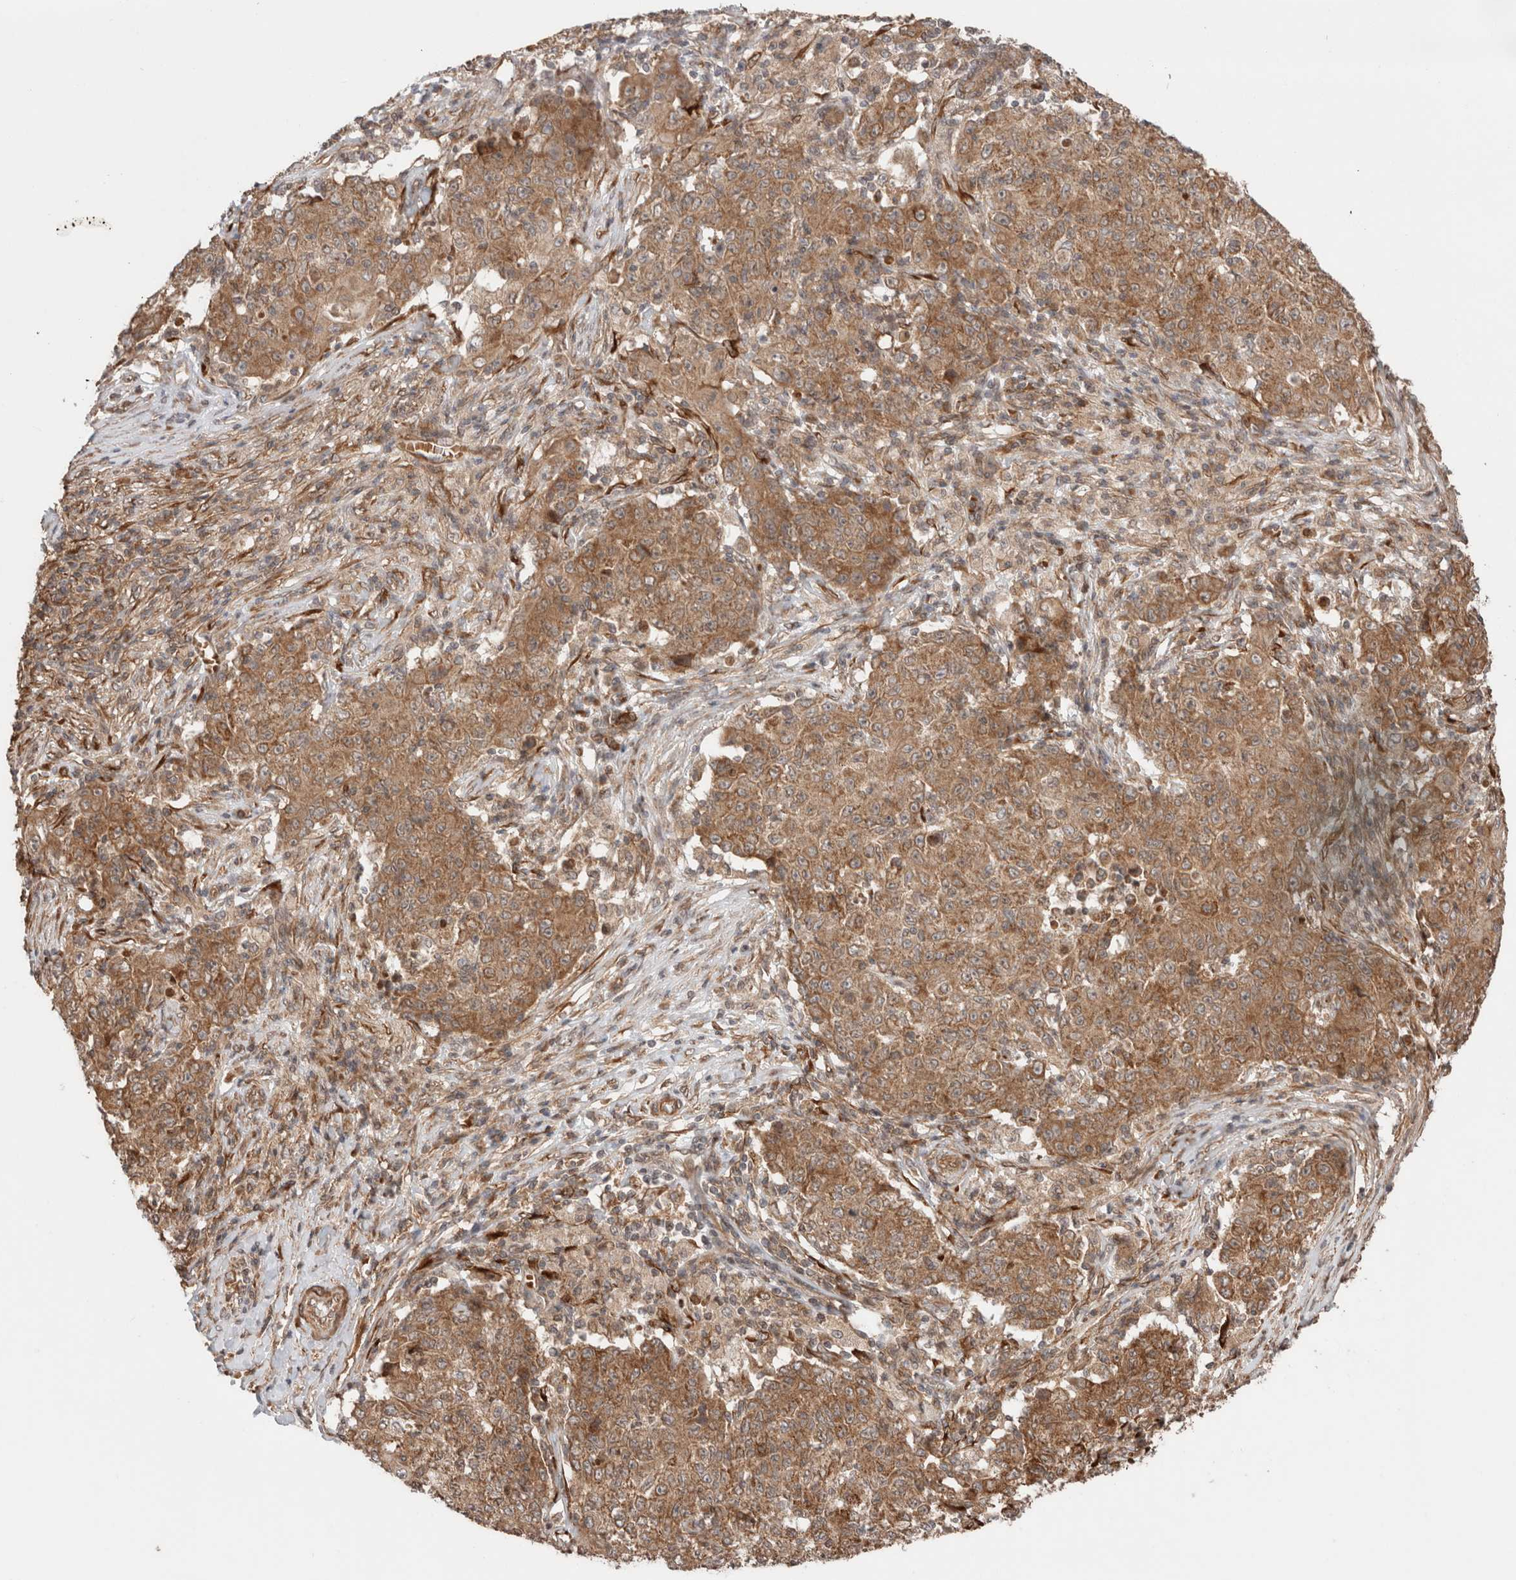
{"staining": {"intensity": "moderate", "quantity": ">75%", "location": "cytoplasmic/membranous"}, "tissue": "ovarian cancer", "cell_type": "Tumor cells", "image_type": "cancer", "snomed": [{"axis": "morphology", "description": "Carcinoma, endometroid"}, {"axis": "topography", "description": "Ovary"}], "caption": "Human ovarian endometroid carcinoma stained with a brown dye shows moderate cytoplasmic/membranous positive staining in approximately >75% of tumor cells.", "gene": "ZNF649", "patient": {"sex": "female", "age": 42}}